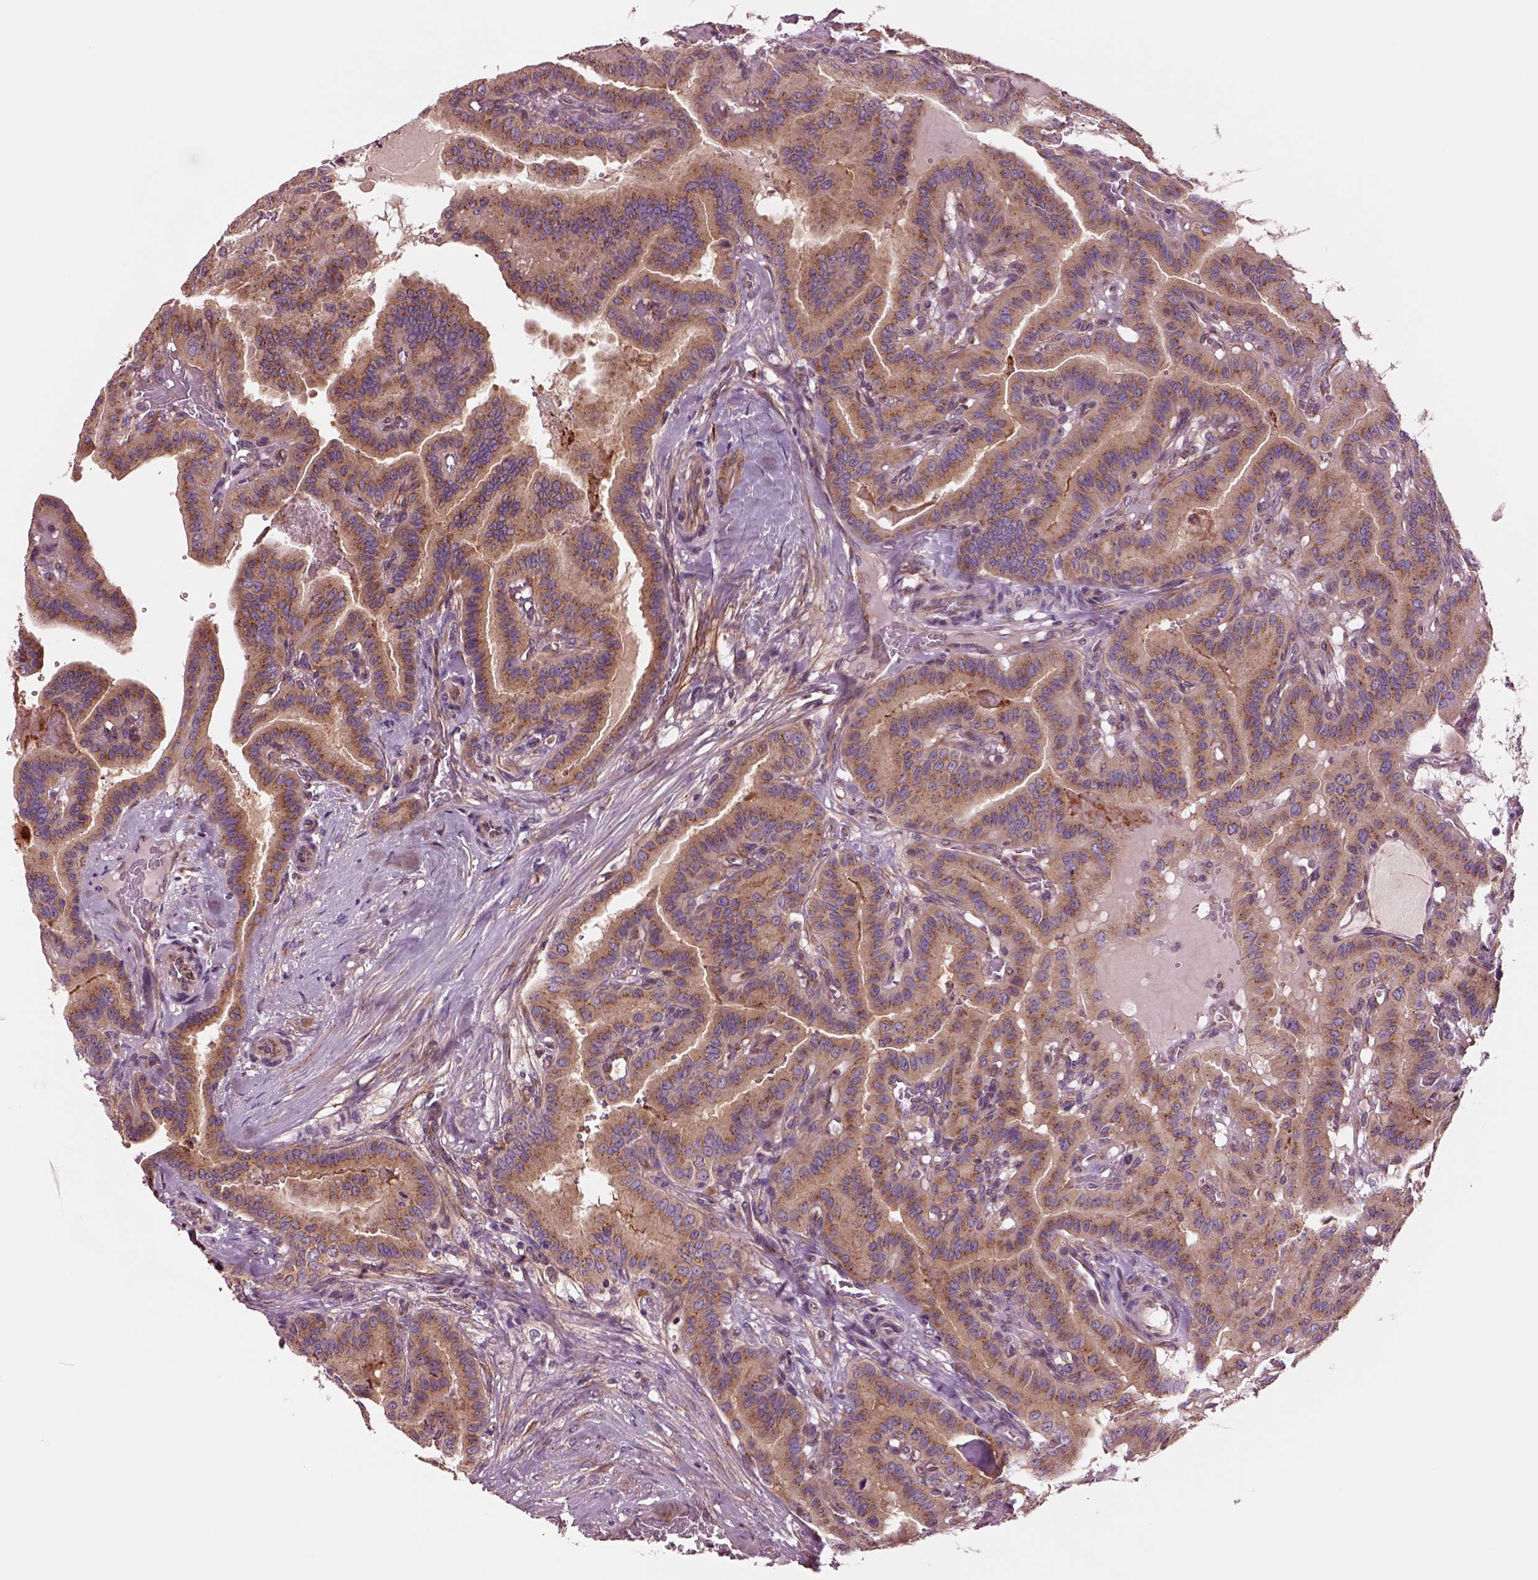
{"staining": {"intensity": "moderate", "quantity": ">75%", "location": "cytoplasmic/membranous"}, "tissue": "thyroid cancer", "cell_type": "Tumor cells", "image_type": "cancer", "snomed": [{"axis": "morphology", "description": "Papillary adenocarcinoma, NOS"}, {"axis": "topography", "description": "Thyroid gland"}], "caption": "The micrograph reveals a brown stain indicating the presence of a protein in the cytoplasmic/membranous of tumor cells in thyroid cancer.", "gene": "SEC23A", "patient": {"sex": "male", "age": 87}}